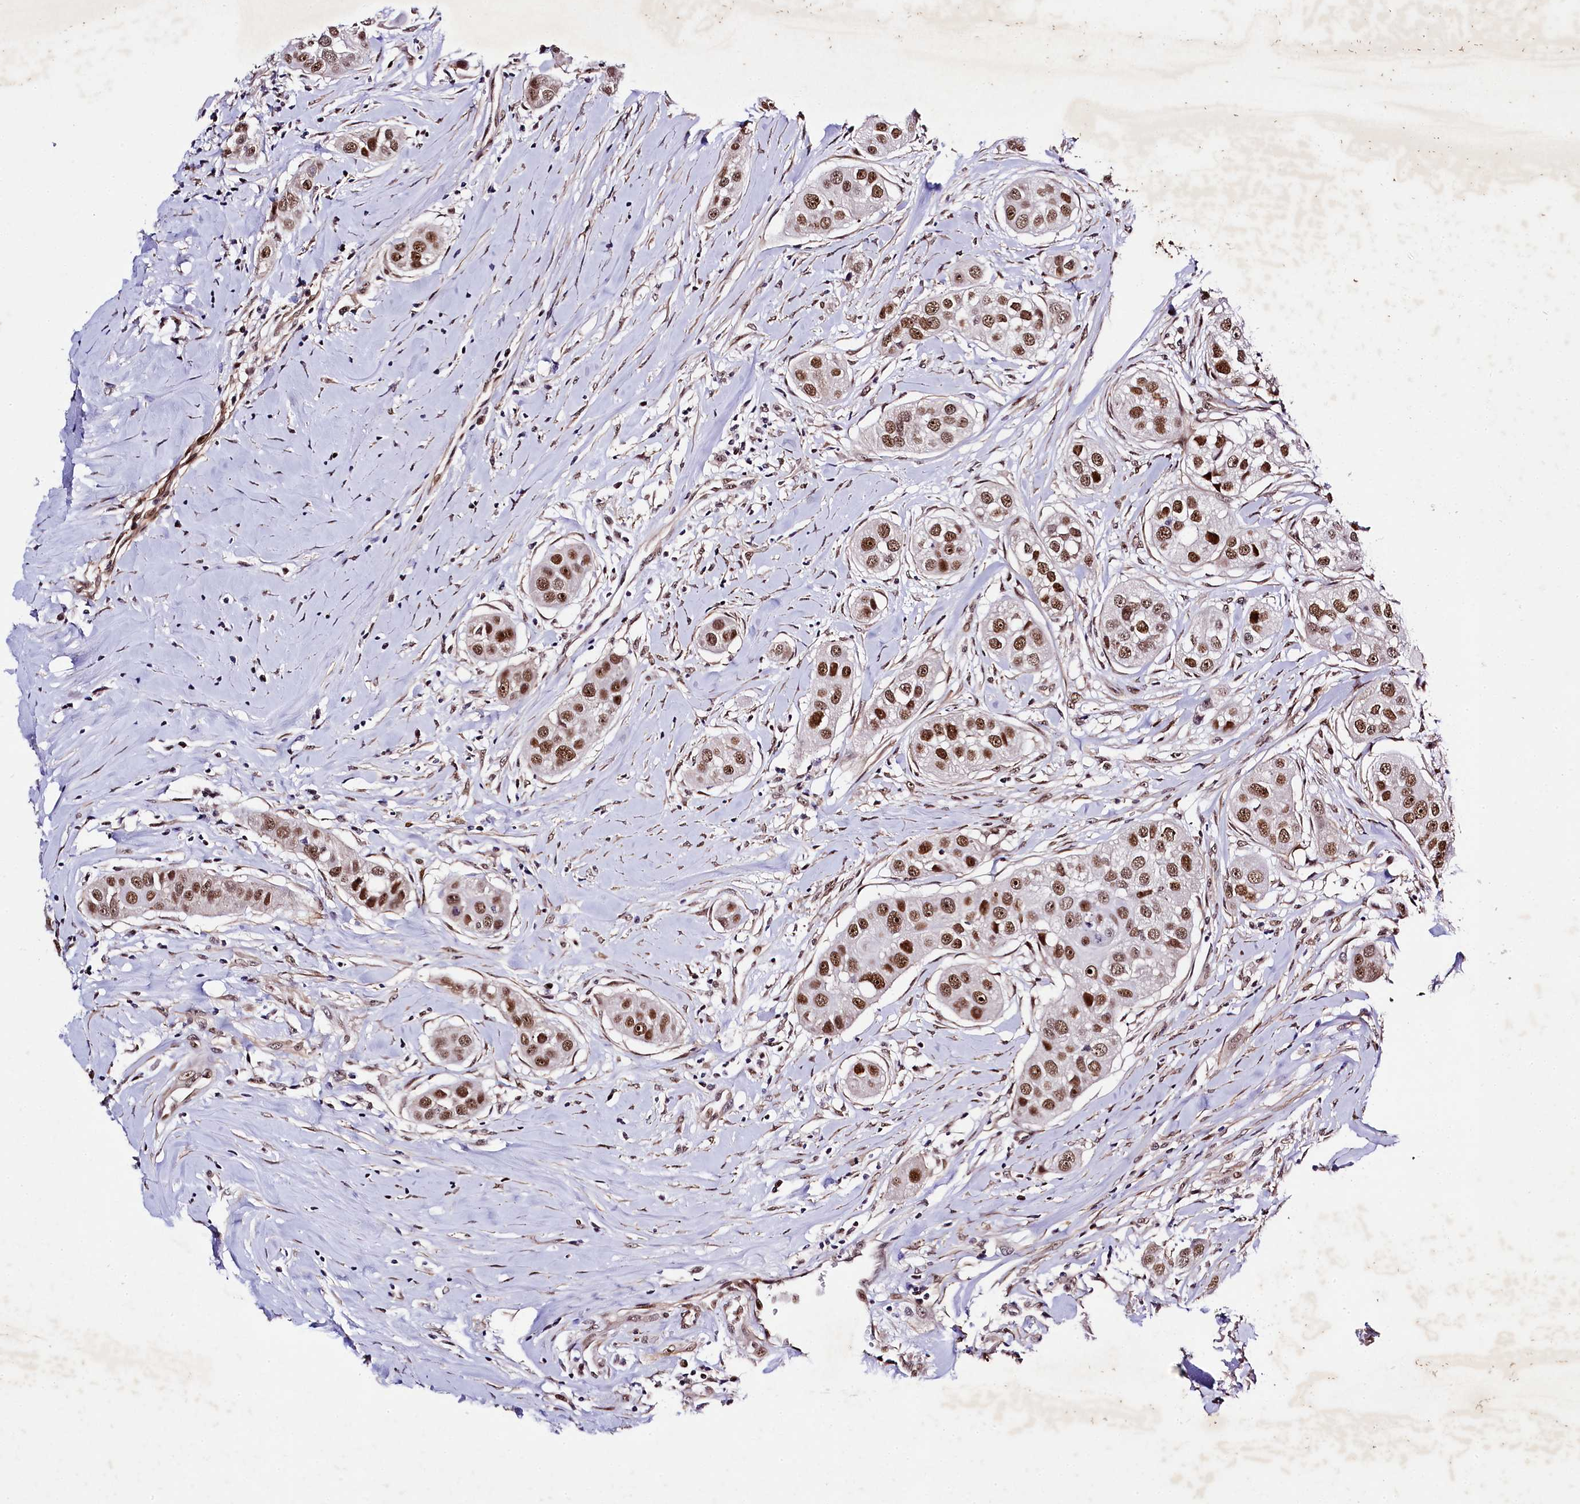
{"staining": {"intensity": "strong", "quantity": ">75%", "location": "nuclear"}, "tissue": "head and neck cancer", "cell_type": "Tumor cells", "image_type": "cancer", "snomed": [{"axis": "morphology", "description": "Normal tissue, NOS"}, {"axis": "morphology", "description": "Squamous cell carcinoma, NOS"}, {"axis": "topography", "description": "Skeletal muscle"}, {"axis": "topography", "description": "Head-Neck"}], "caption": "Brown immunohistochemical staining in head and neck cancer demonstrates strong nuclear staining in approximately >75% of tumor cells.", "gene": "SAMD10", "patient": {"sex": "male", "age": 51}}